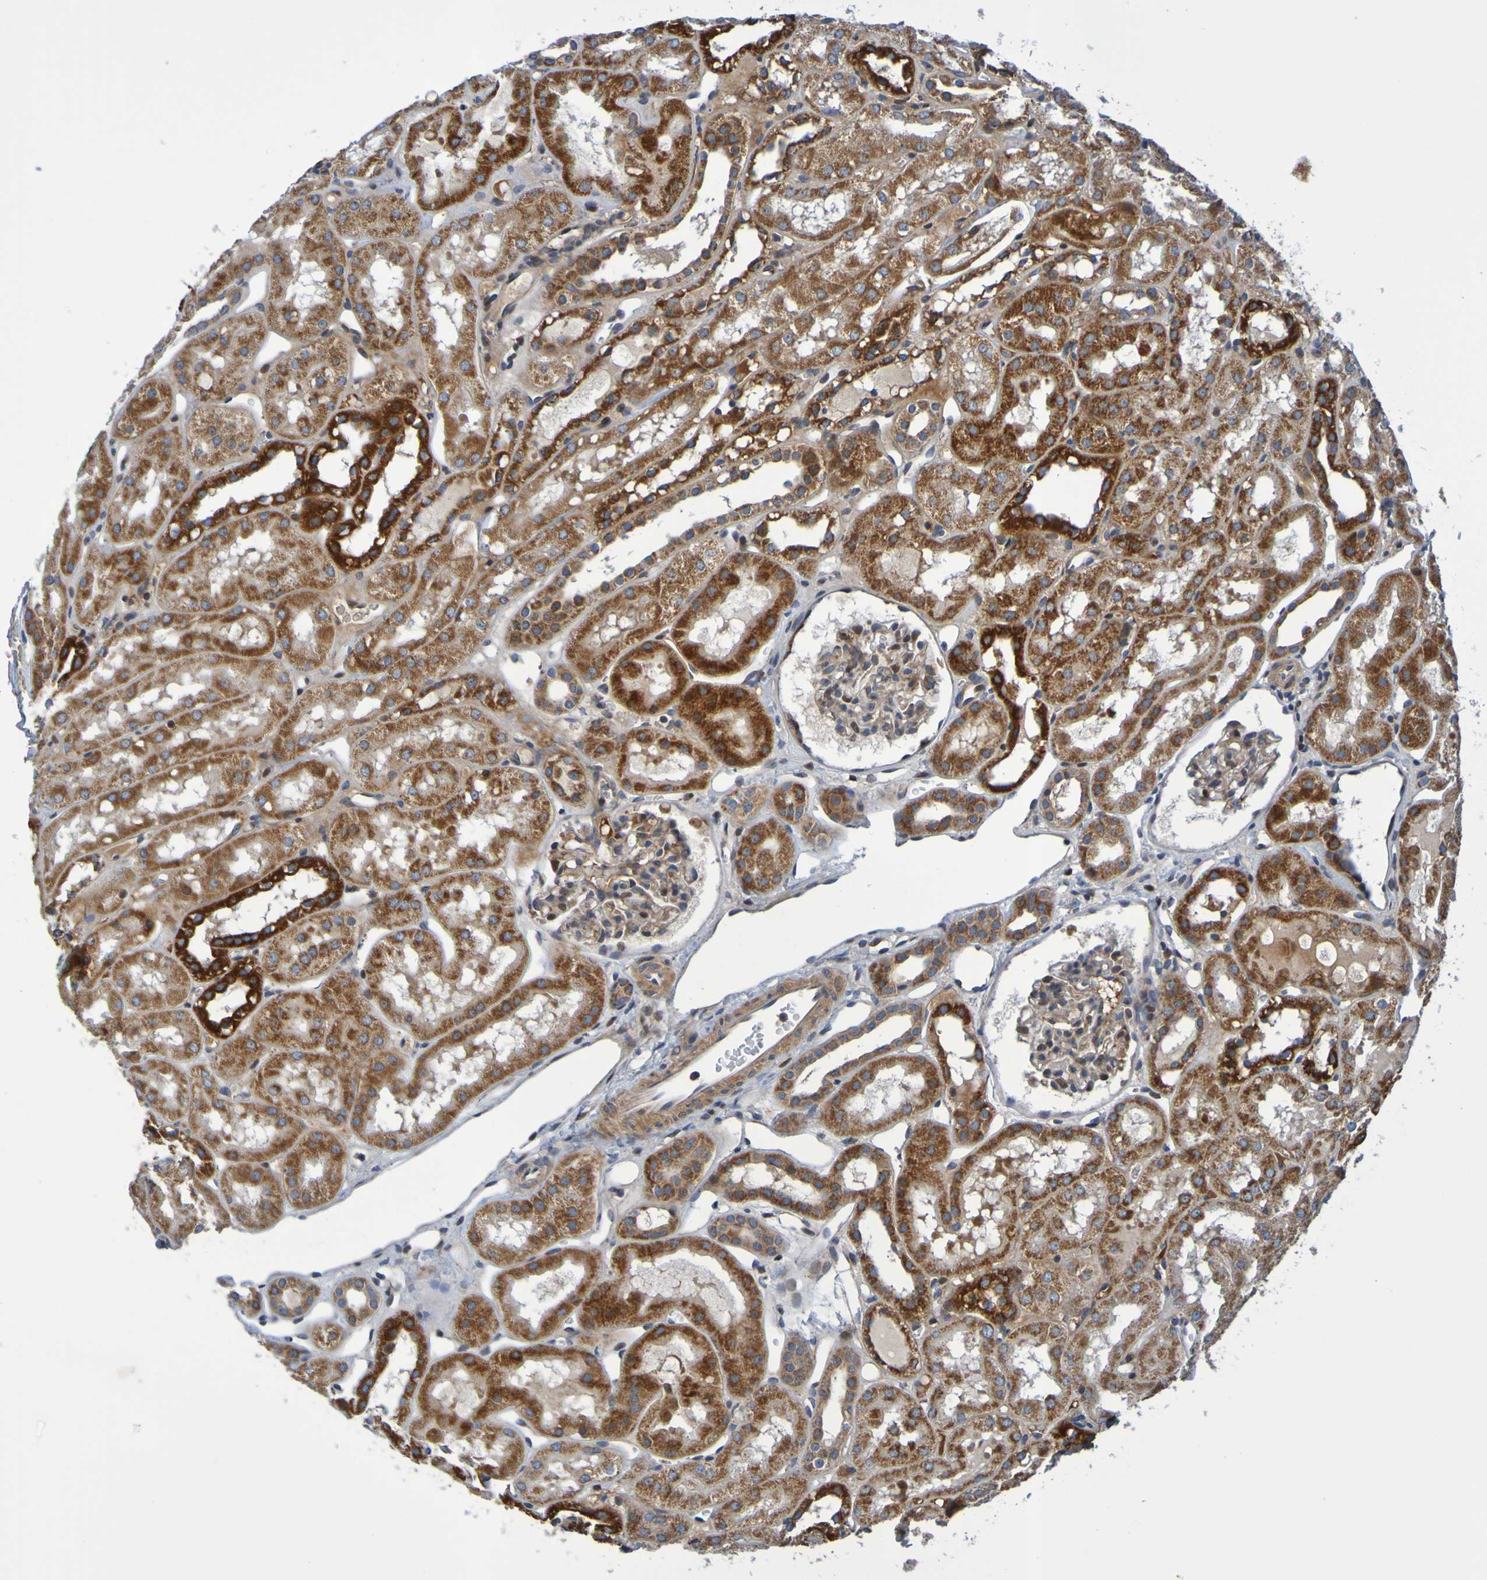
{"staining": {"intensity": "moderate", "quantity": "25%-75%", "location": "cytoplasmic/membranous"}, "tissue": "kidney", "cell_type": "Cells in glomeruli", "image_type": "normal", "snomed": [{"axis": "morphology", "description": "Normal tissue, NOS"}, {"axis": "topography", "description": "Kidney"}, {"axis": "topography", "description": "Urinary bladder"}], "caption": "This micrograph reveals immunohistochemistry staining of benign human kidney, with medium moderate cytoplasmic/membranous staining in approximately 25%-75% of cells in glomeruli.", "gene": "CCDC51", "patient": {"sex": "male", "age": 16}}